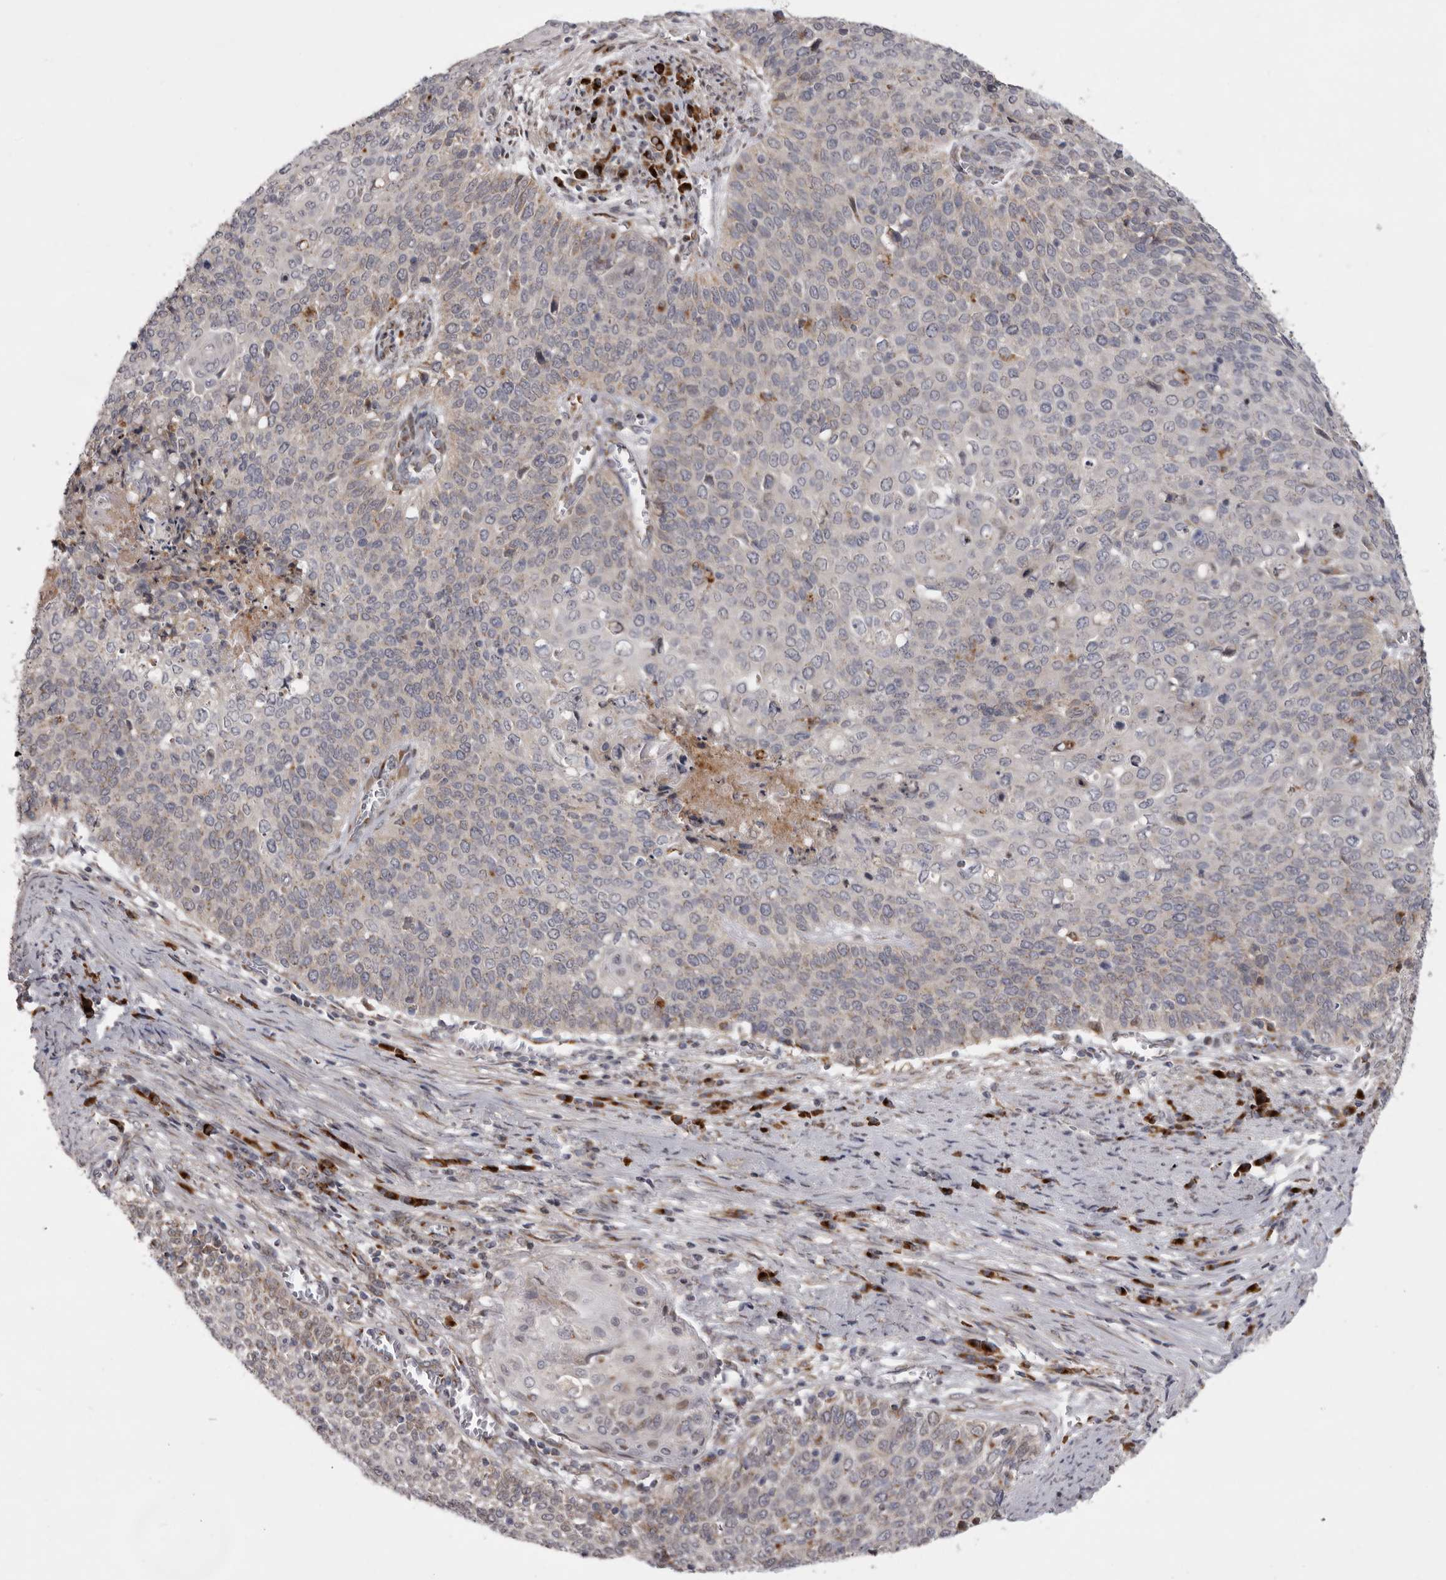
{"staining": {"intensity": "weak", "quantity": "<25%", "location": "cytoplasmic/membranous"}, "tissue": "cervical cancer", "cell_type": "Tumor cells", "image_type": "cancer", "snomed": [{"axis": "morphology", "description": "Squamous cell carcinoma, NOS"}, {"axis": "topography", "description": "Cervix"}], "caption": "A high-resolution histopathology image shows IHC staining of cervical cancer, which exhibits no significant staining in tumor cells.", "gene": "WDR47", "patient": {"sex": "female", "age": 39}}